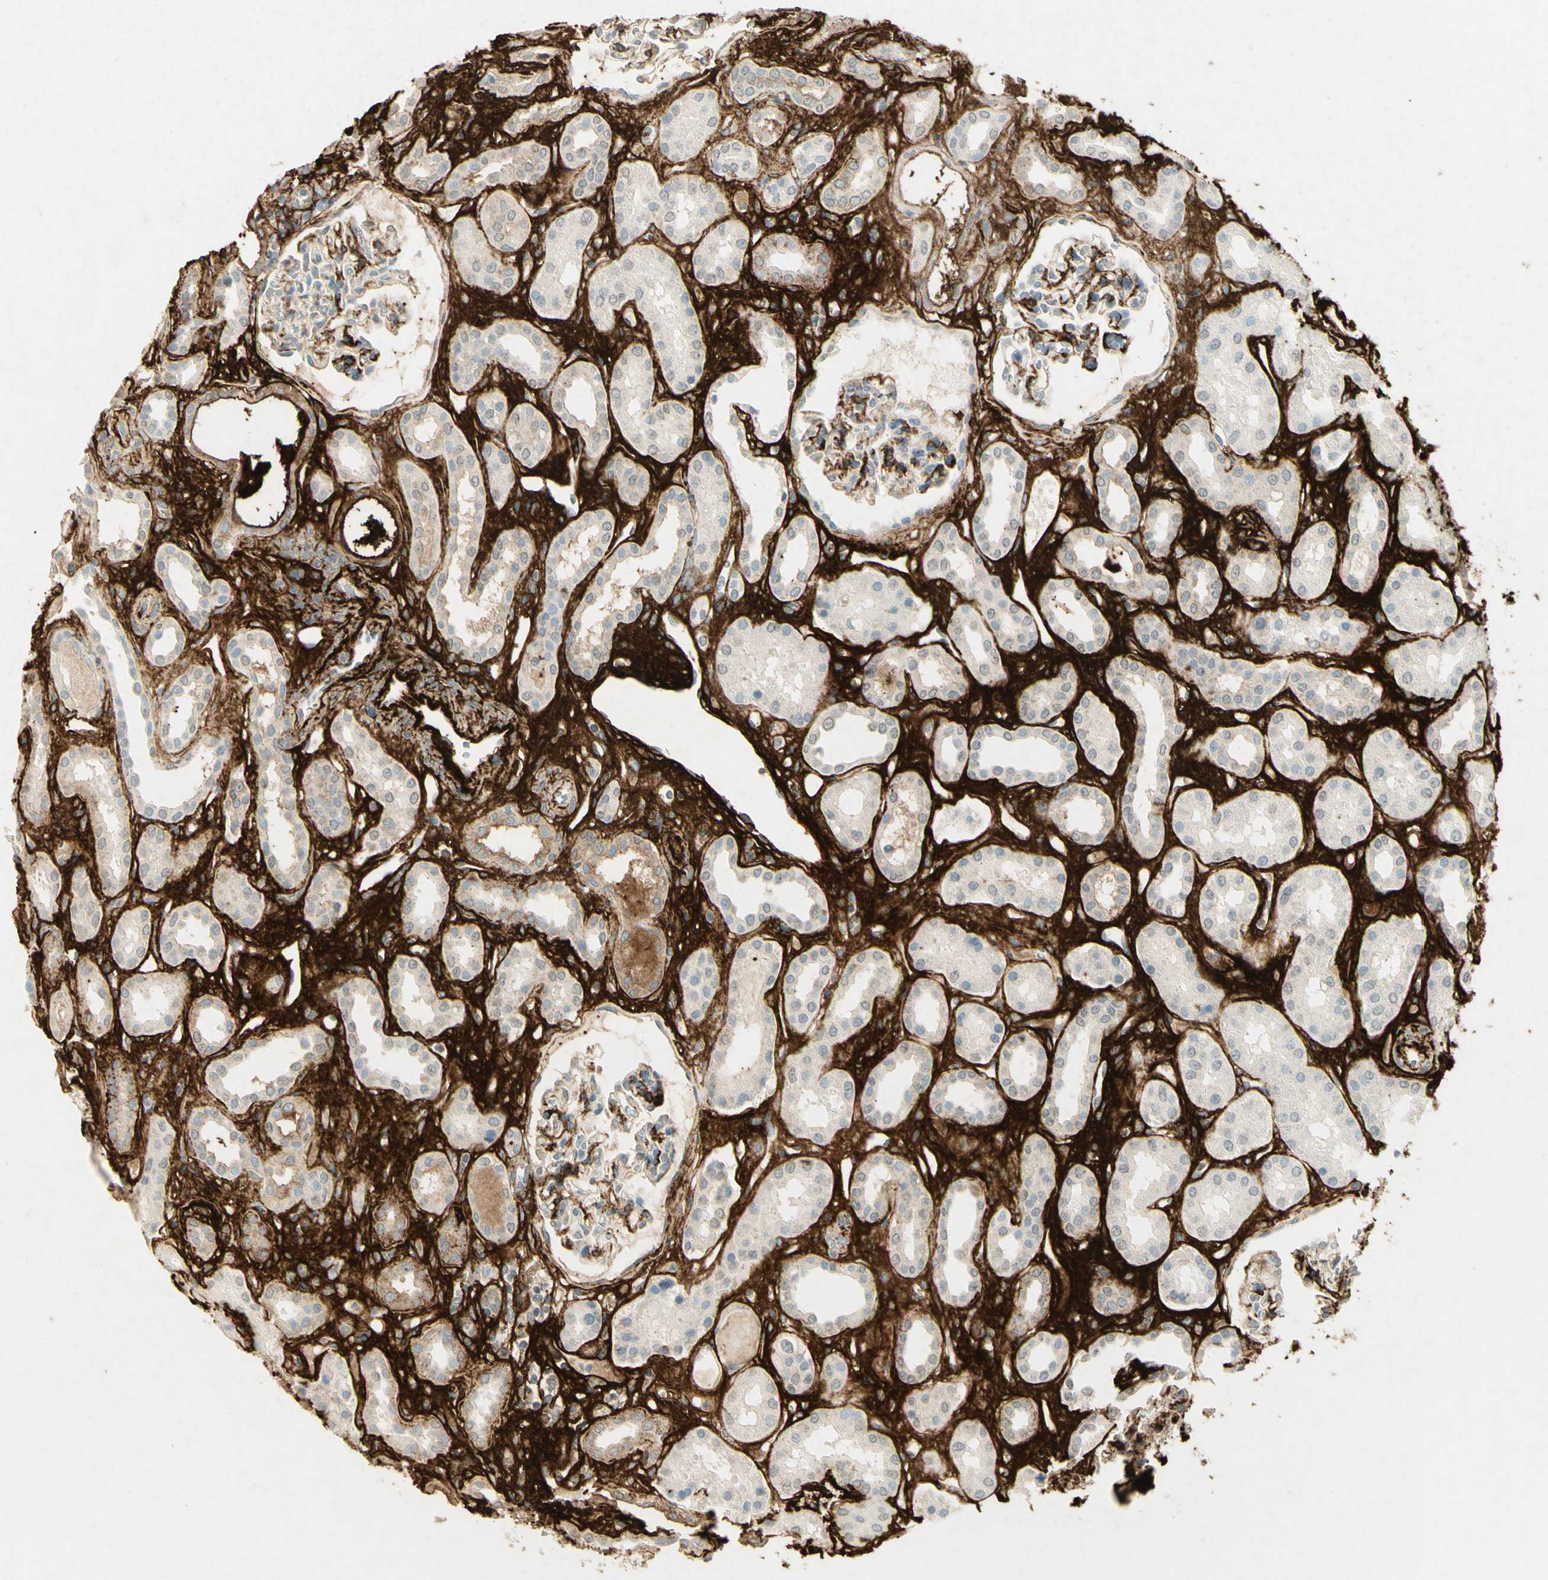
{"staining": {"intensity": "strong", "quantity": "<25%", "location": "cytoplasmic/membranous"}, "tissue": "kidney", "cell_type": "Cells in glomeruli", "image_type": "normal", "snomed": [{"axis": "morphology", "description": "Normal tissue, NOS"}, {"axis": "topography", "description": "Kidney"}], "caption": "IHC of normal human kidney demonstrates medium levels of strong cytoplasmic/membranous staining in about <25% of cells in glomeruli.", "gene": "TNN", "patient": {"sex": "male", "age": 59}}